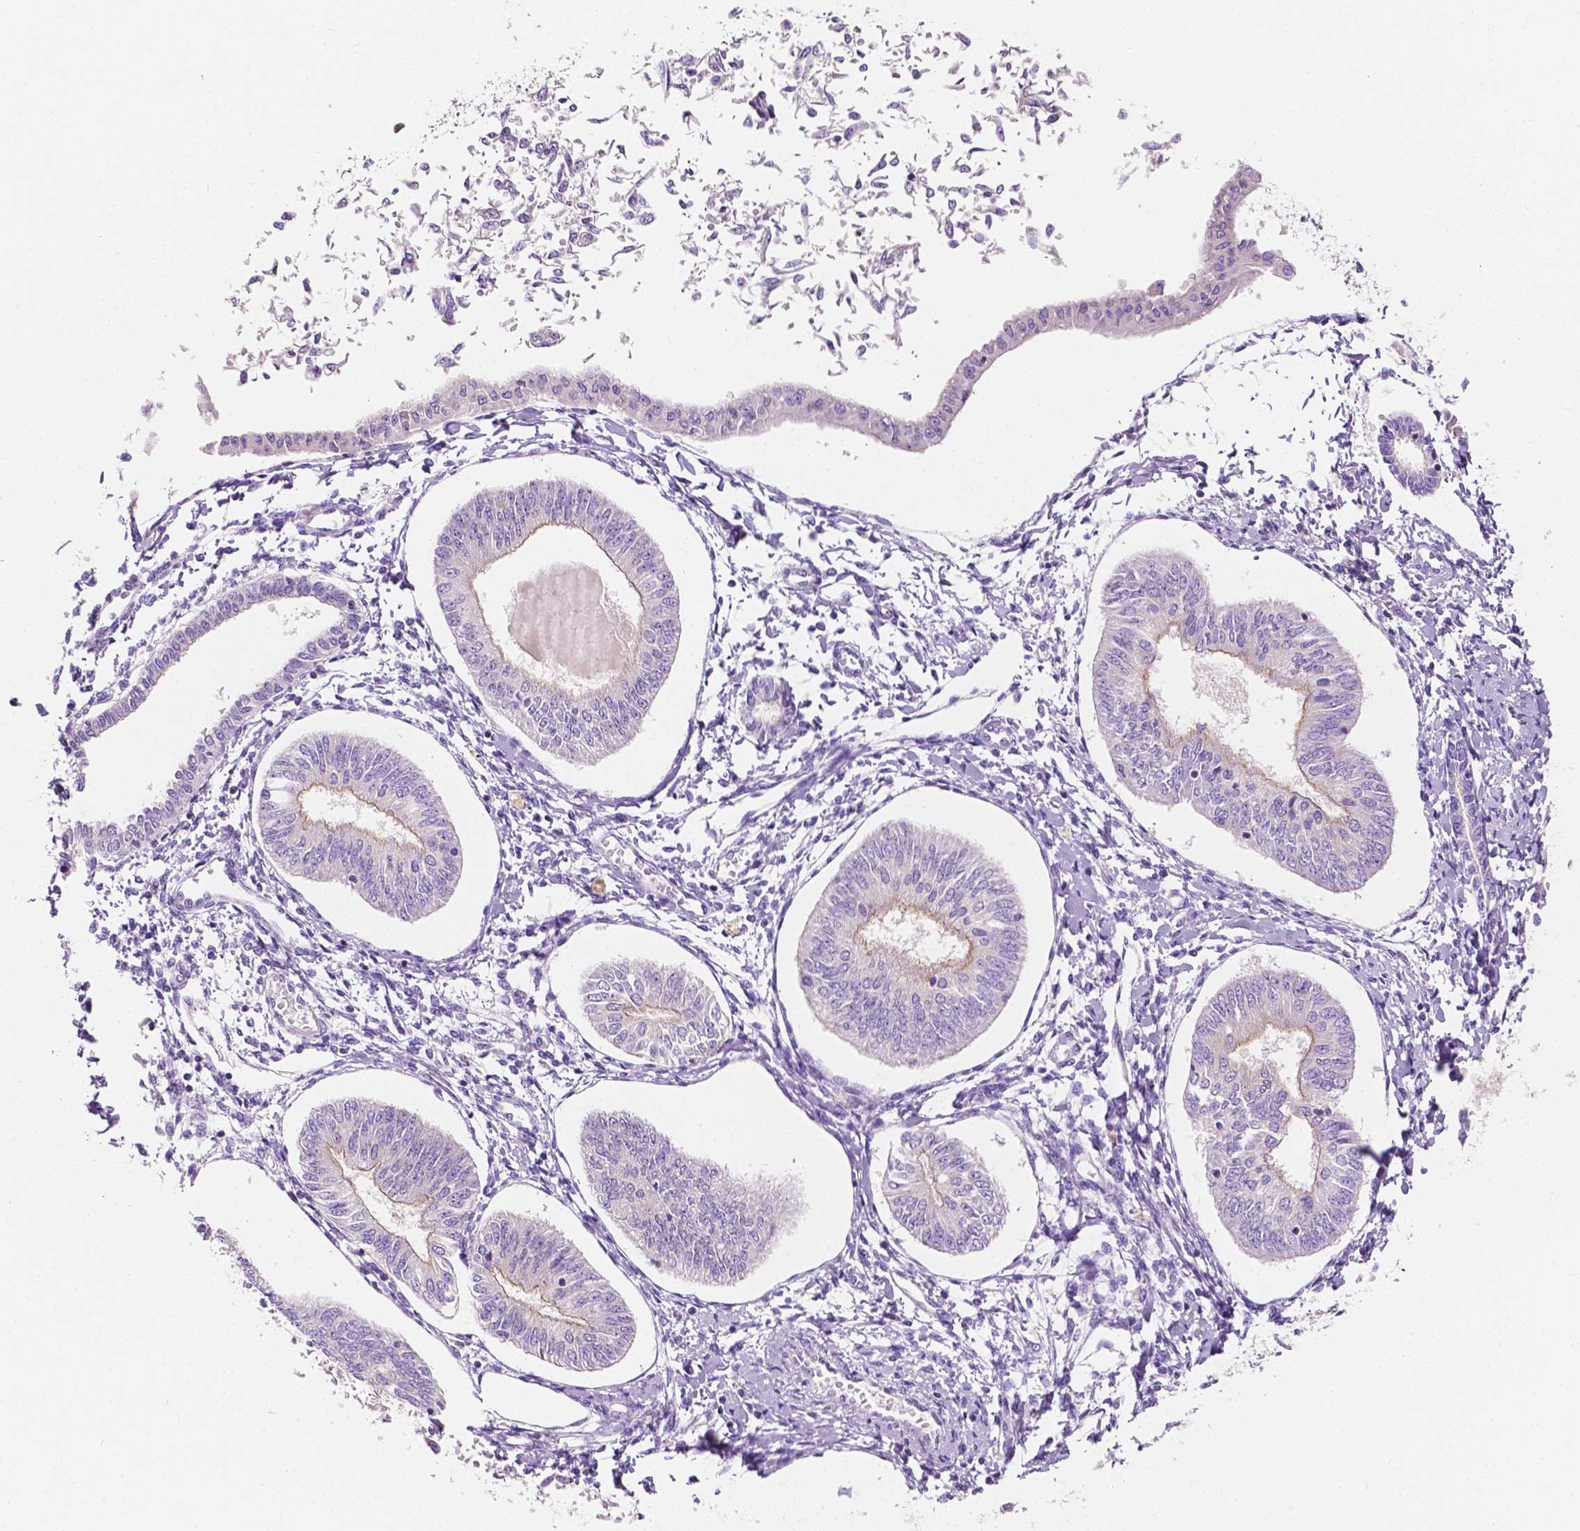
{"staining": {"intensity": "negative", "quantity": "none", "location": "none"}, "tissue": "endometrial cancer", "cell_type": "Tumor cells", "image_type": "cancer", "snomed": [{"axis": "morphology", "description": "Adenocarcinoma, NOS"}, {"axis": "topography", "description": "Endometrium"}], "caption": "Image shows no protein expression in tumor cells of endometrial cancer tissue. The staining is performed using DAB (3,3'-diaminobenzidine) brown chromogen with nuclei counter-stained in using hematoxylin.", "gene": "SIRT2", "patient": {"sex": "female", "age": 58}}